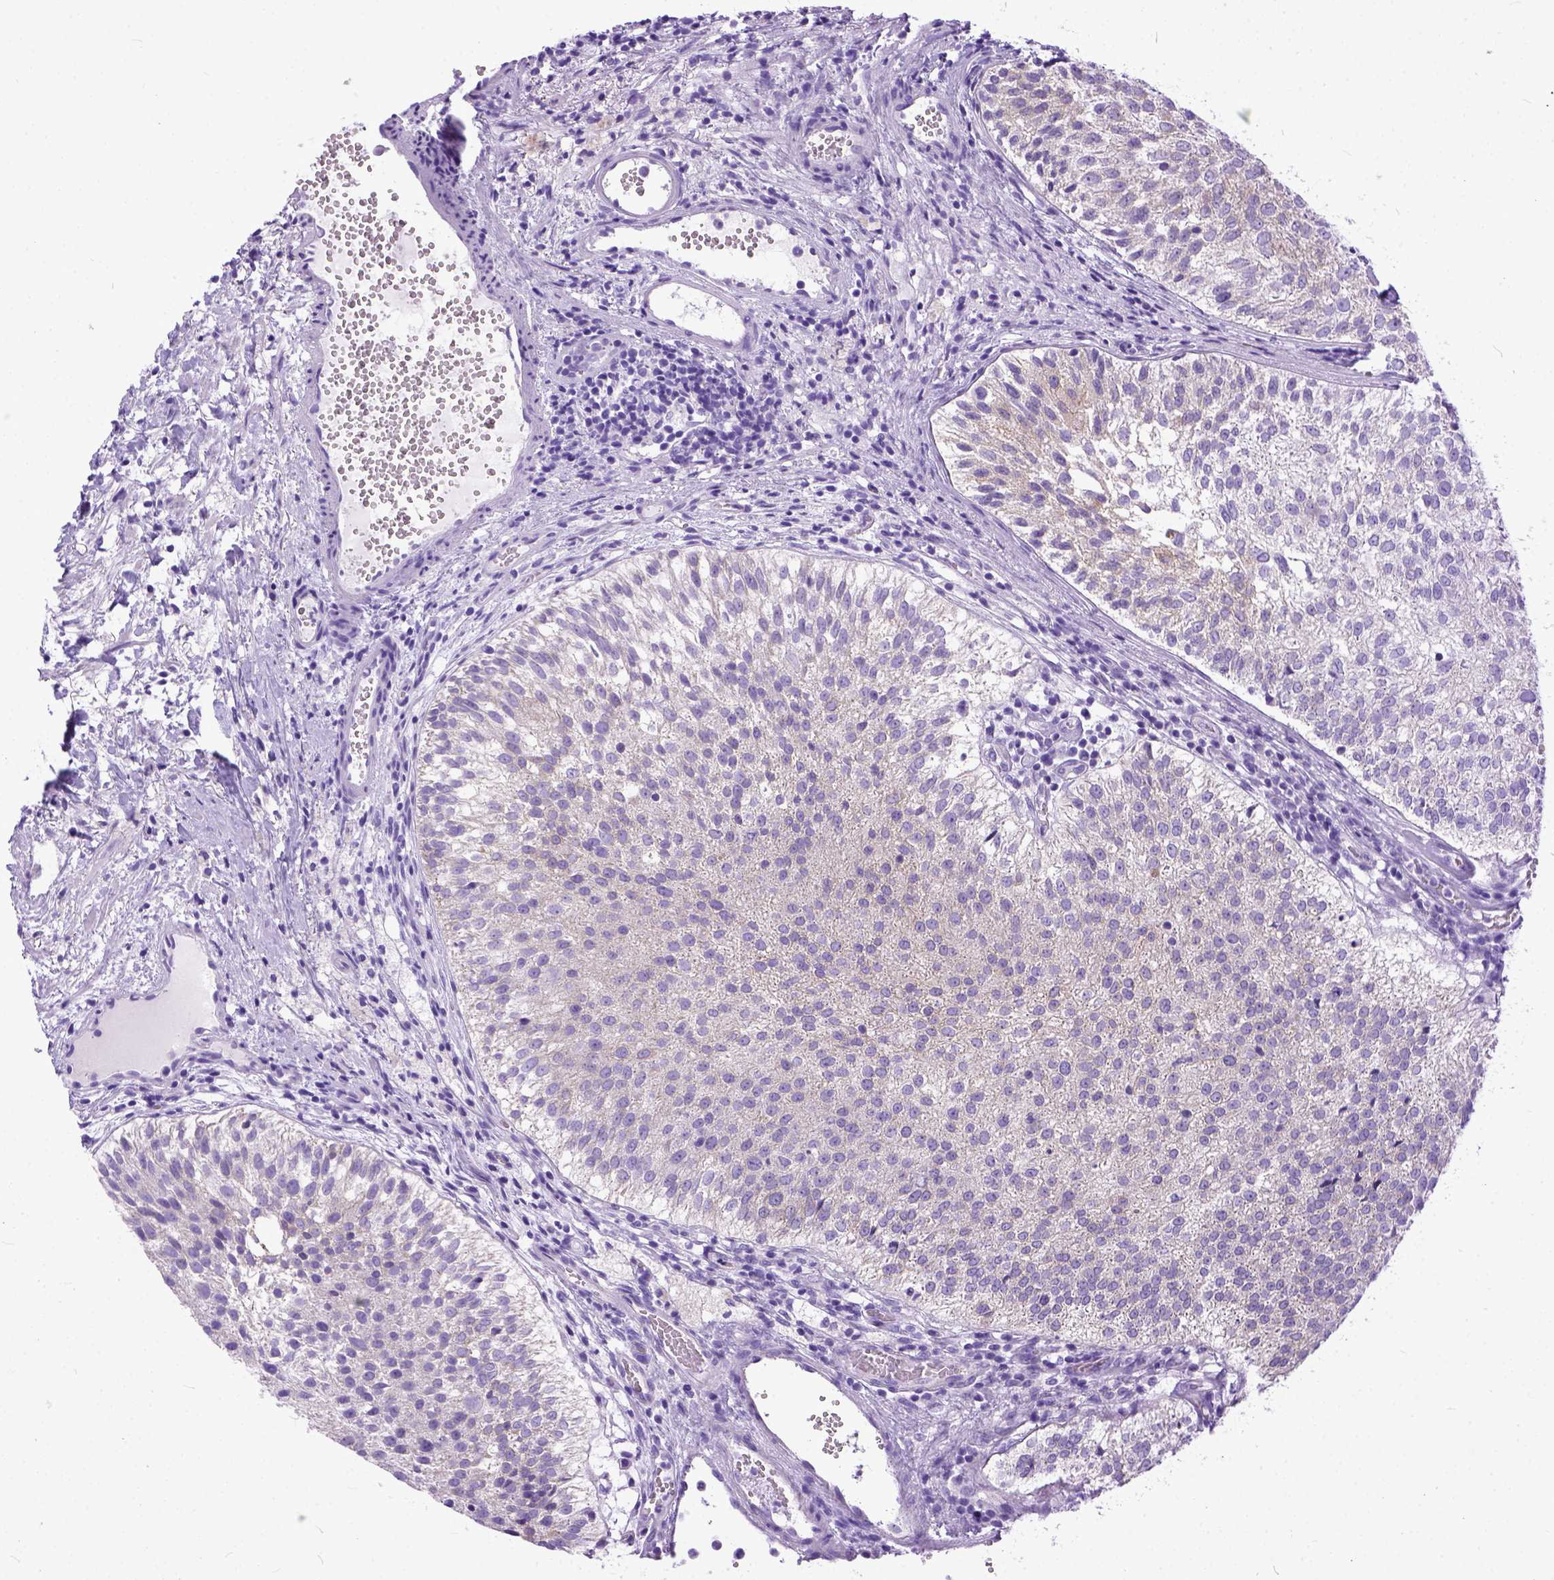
{"staining": {"intensity": "negative", "quantity": "none", "location": "none"}, "tissue": "urothelial cancer", "cell_type": "Tumor cells", "image_type": "cancer", "snomed": [{"axis": "morphology", "description": "Urothelial carcinoma, Low grade"}, {"axis": "topography", "description": "Urinary bladder"}], "caption": "Human urothelial carcinoma (low-grade) stained for a protein using immunohistochemistry (IHC) demonstrates no positivity in tumor cells.", "gene": "PPL", "patient": {"sex": "female", "age": 87}}